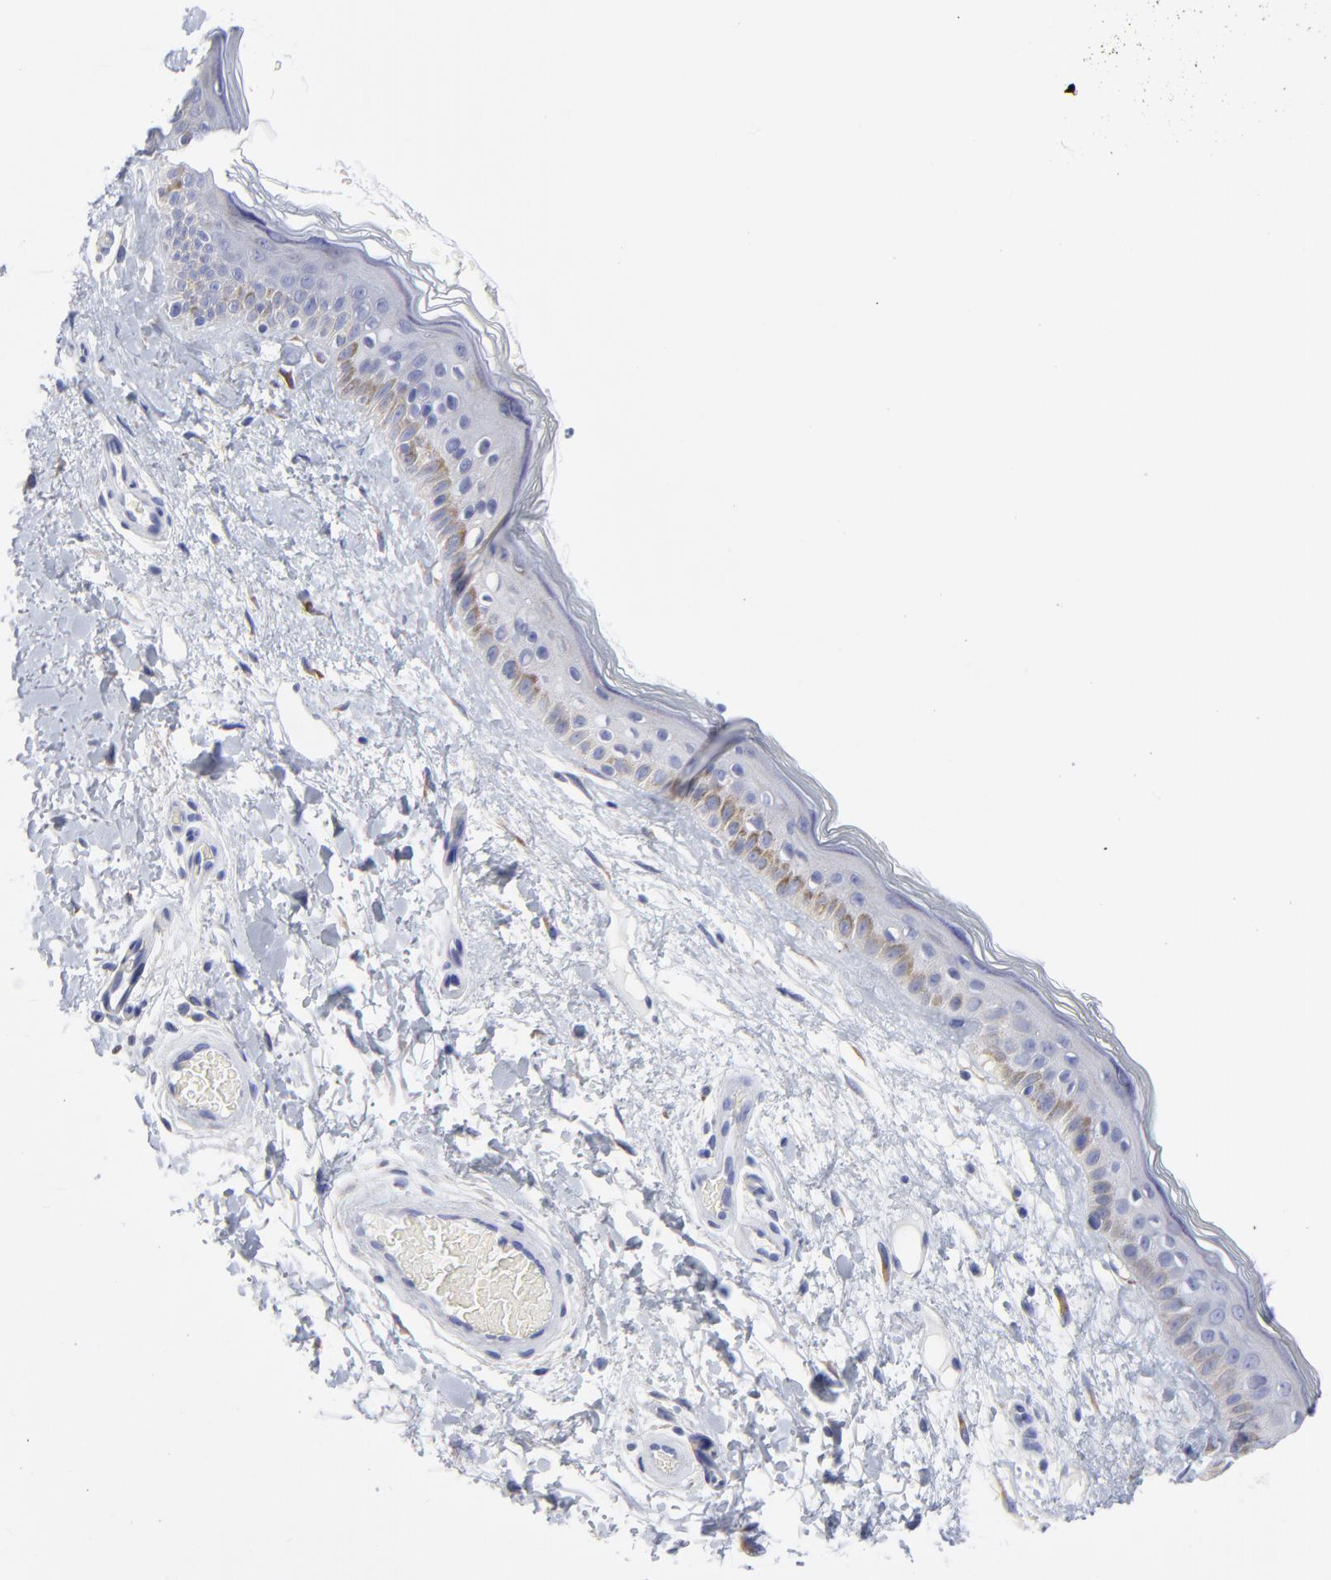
{"staining": {"intensity": "negative", "quantity": "none", "location": "none"}, "tissue": "skin", "cell_type": "Fibroblasts", "image_type": "normal", "snomed": [{"axis": "morphology", "description": "Normal tissue, NOS"}, {"axis": "topography", "description": "Skin"}], "caption": "Skin was stained to show a protein in brown. There is no significant staining in fibroblasts. (Stains: DAB IHC with hematoxylin counter stain, Microscopy: brightfield microscopy at high magnification).", "gene": "DUSP9", "patient": {"sex": "male", "age": 63}}